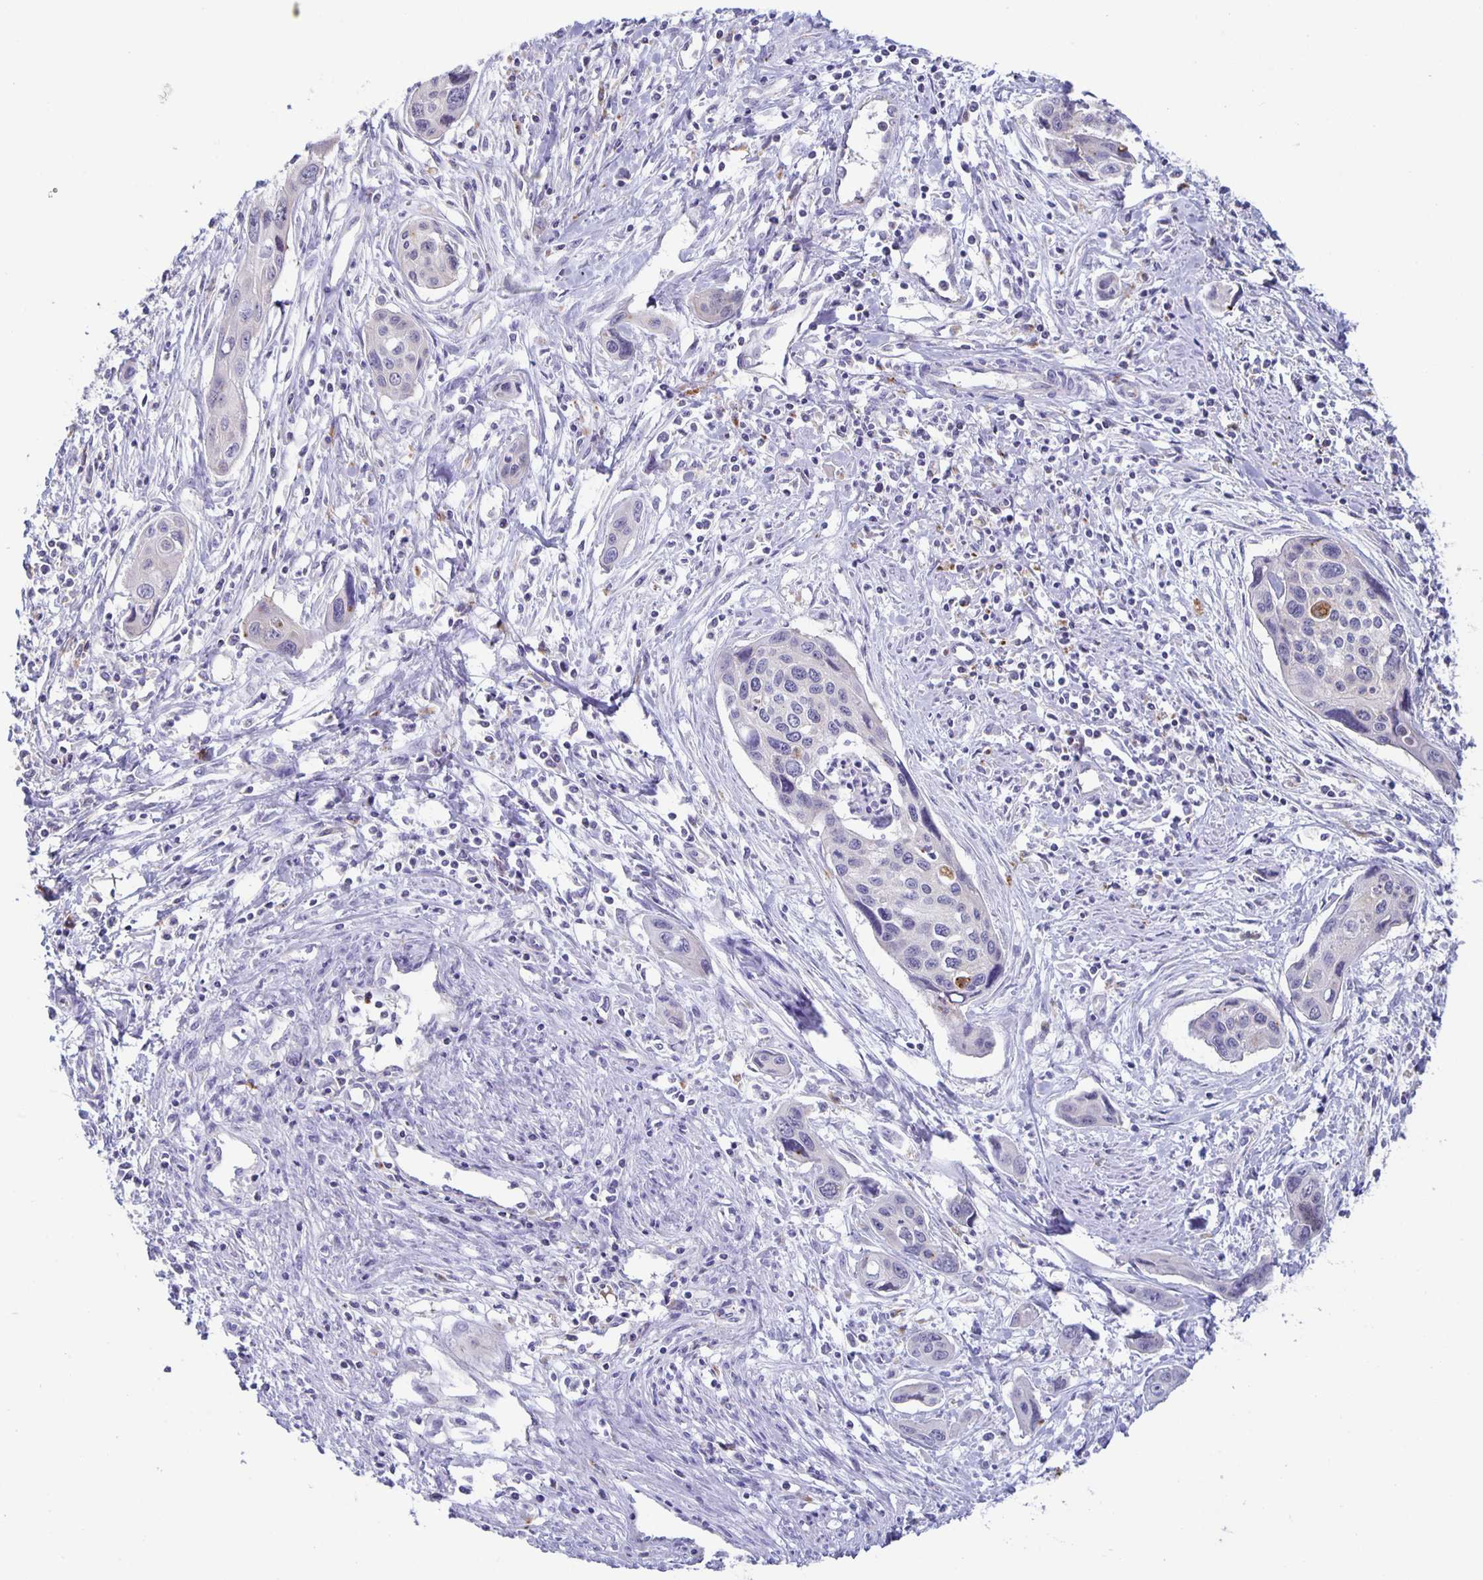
{"staining": {"intensity": "negative", "quantity": "none", "location": "none"}, "tissue": "cervical cancer", "cell_type": "Tumor cells", "image_type": "cancer", "snomed": [{"axis": "morphology", "description": "Squamous cell carcinoma, NOS"}, {"axis": "topography", "description": "Cervix"}], "caption": "Immunohistochemistry (IHC) histopathology image of neoplastic tissue: cervical squamous cell carcinoma stained with DAB exhibits no significant protein expression in tumor cells.", "gene": "LIPA", "patient": {"sex": "female", "age": 31}}